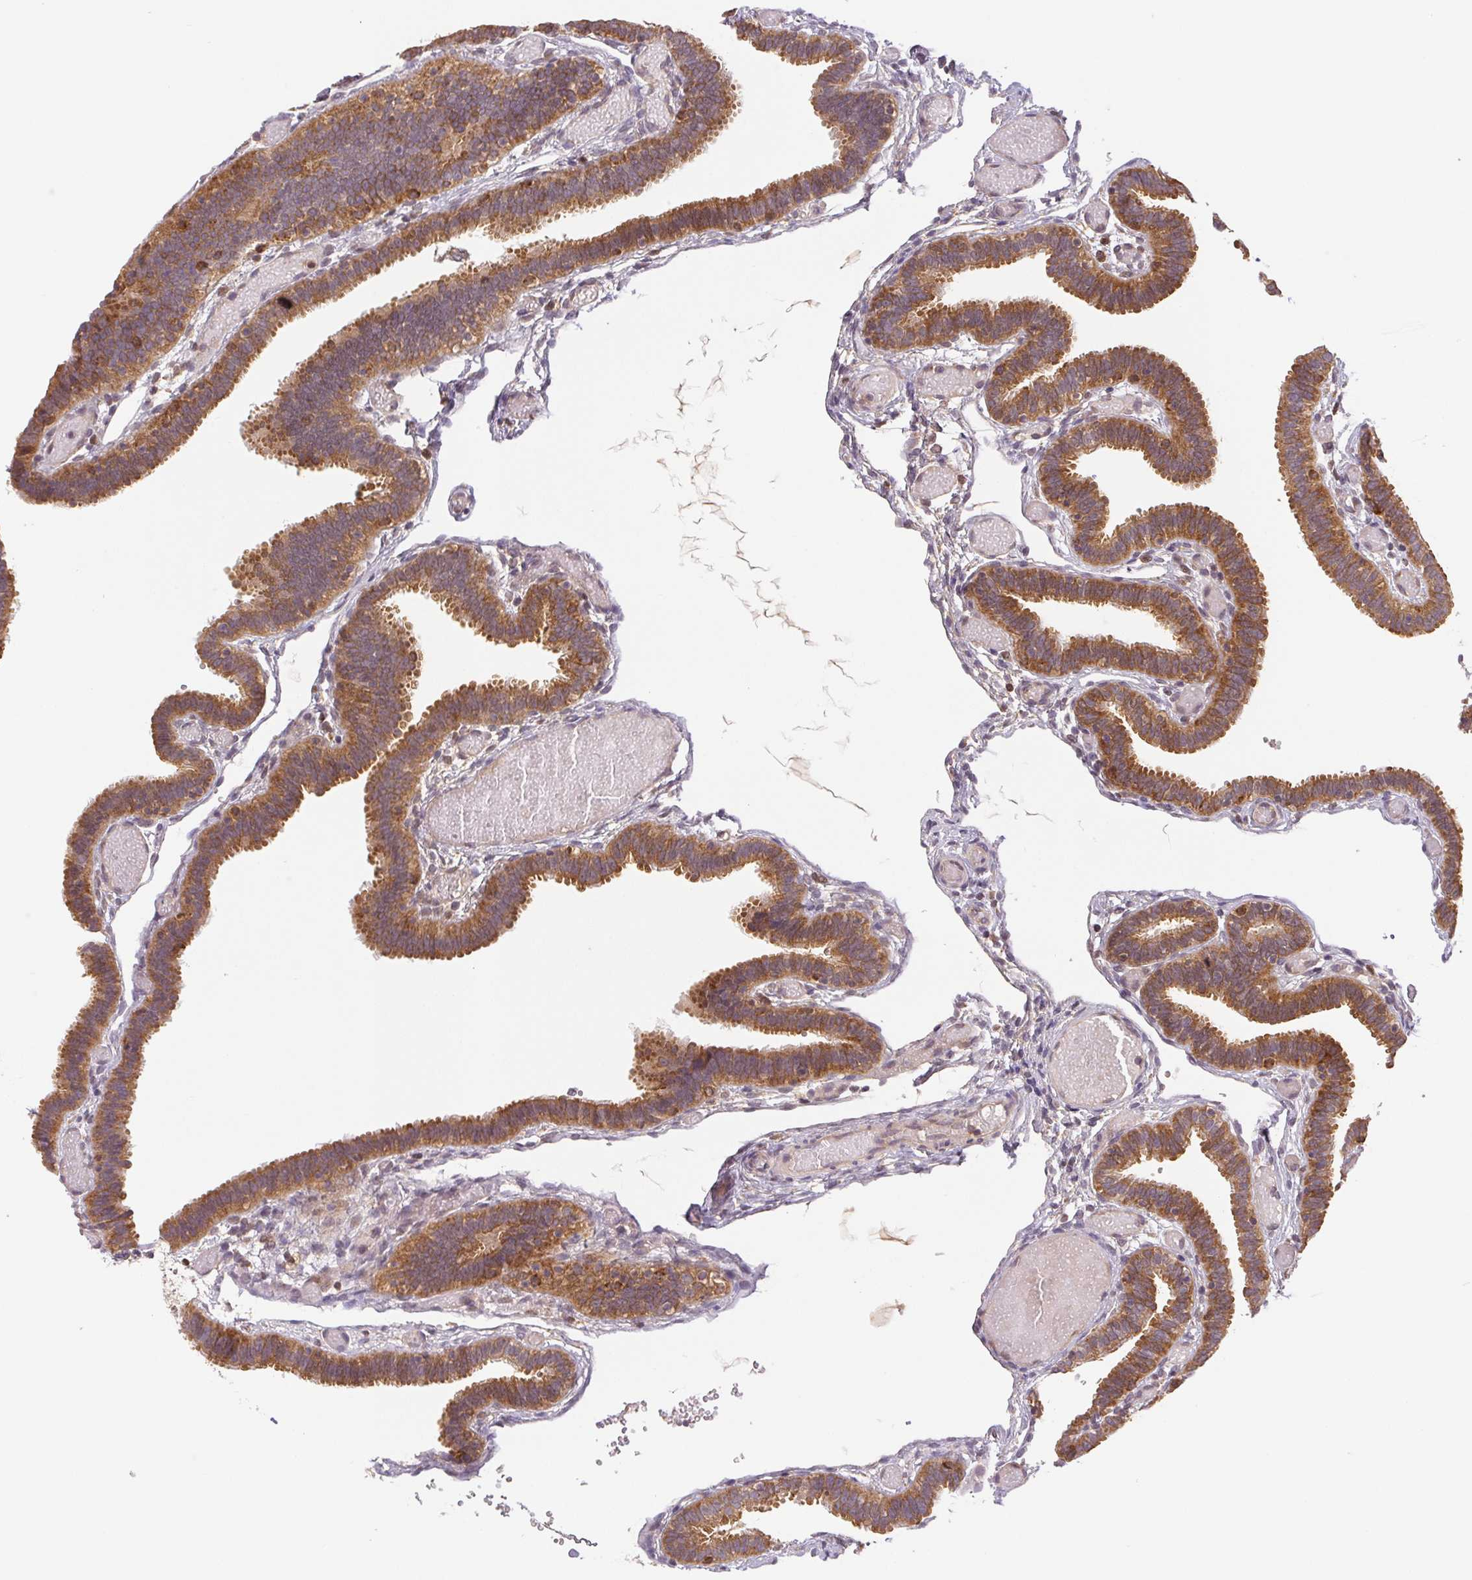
{"staining": {"intensity": "moderate", "quantity": ">75%", "location": "cytoplasmic/membranous"}, "tissue": "fallopian tube", "cell_type": "Glandular cells", "image_type": "normal", "snomed": [{"axis": "morphology", "description": "Normal tissue, NOS"}, {"axis": "topography", "description": "Fallopian tube"}], "caption": "A brown stain highlights moderate cytoplasmic/membranous expression of a protein in glandular cells of unremarkable fallopian tube.", "gene": "MTHFD1L", "patient": {"sex": "female", "age": 37}}